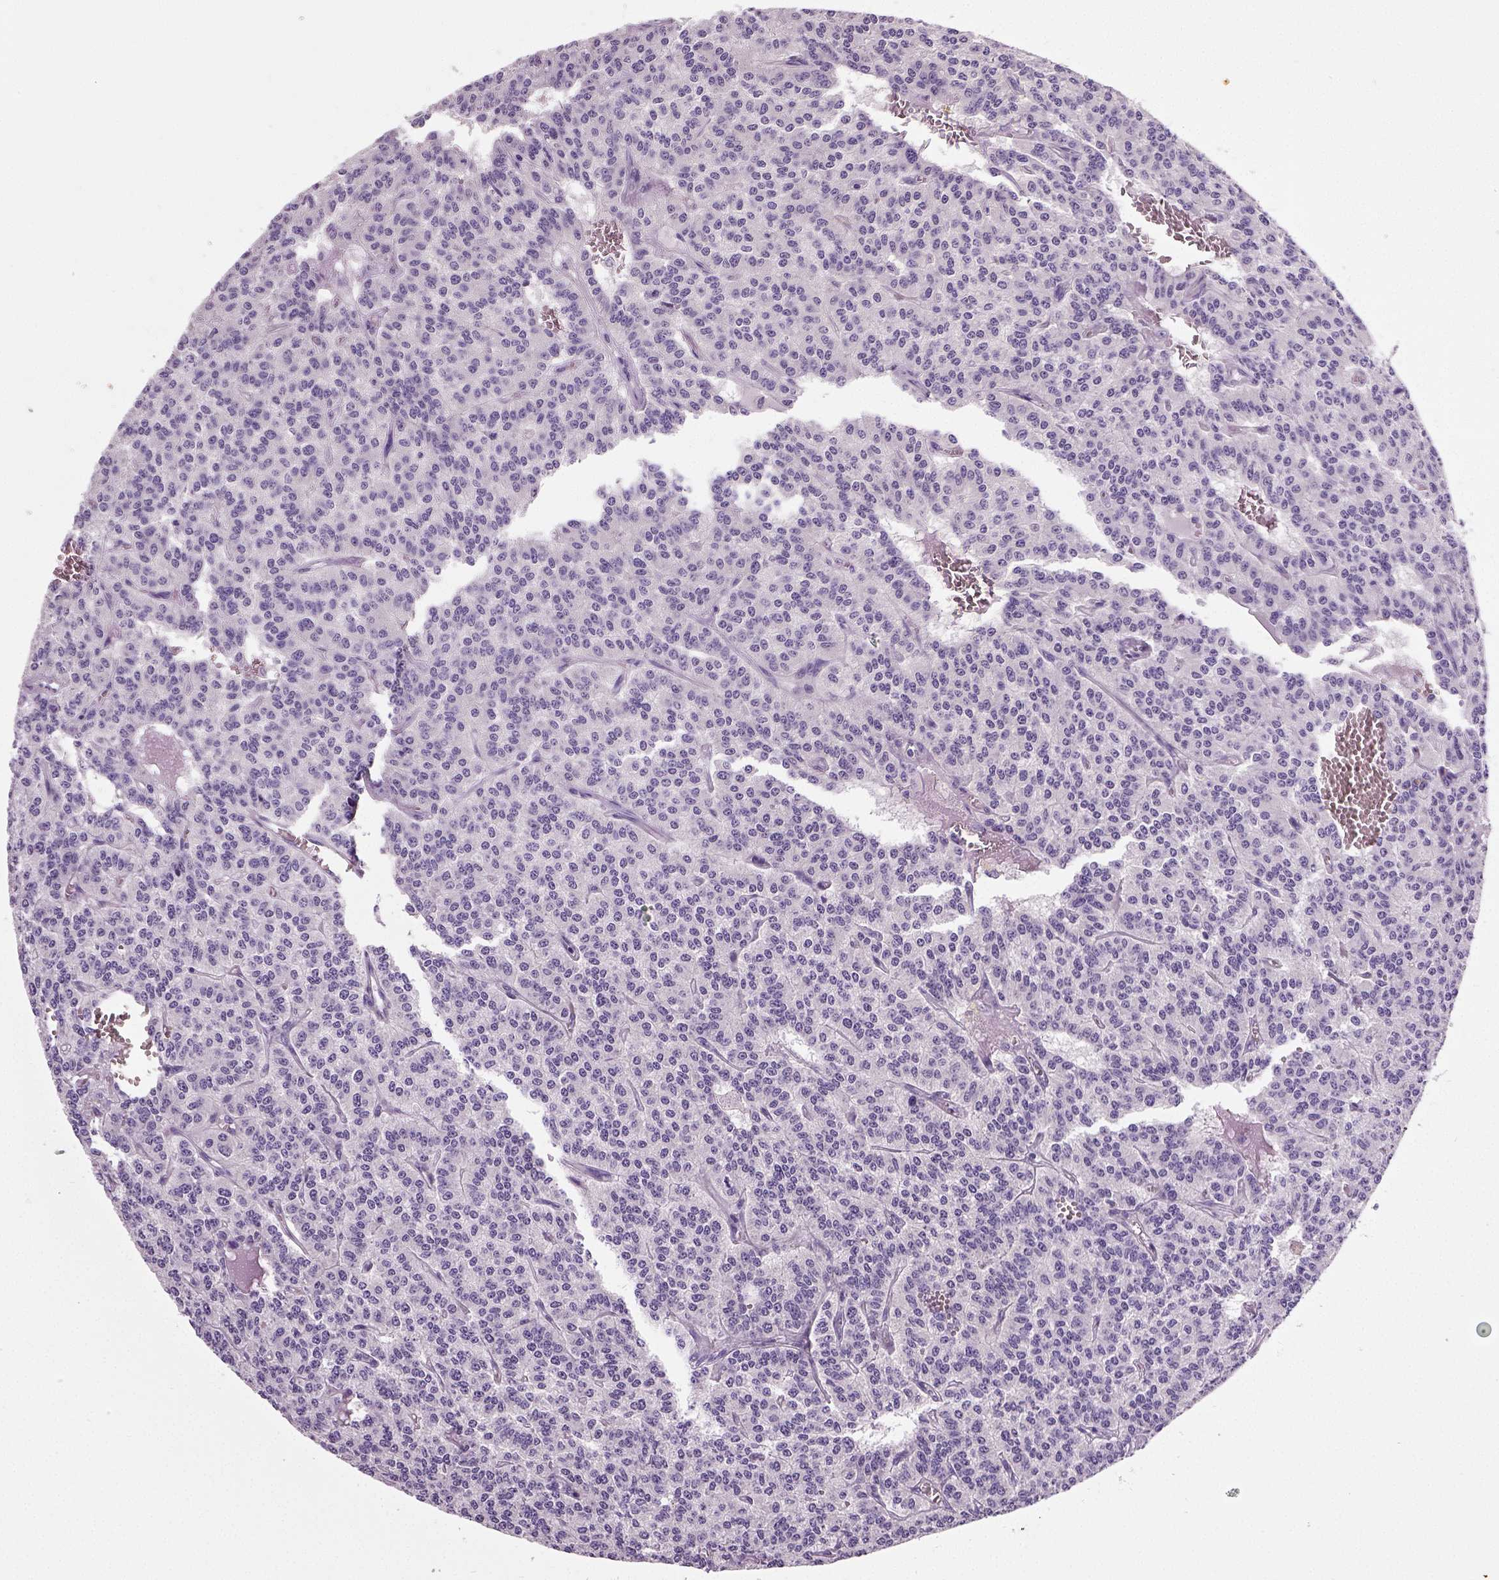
{"staining": {"intensity": "negative", "quantity": "none", "location": "none"}, "tissue": "carcinoid", "cell_type": "Tumor cells", "image_type": "cancer", "snomed": [{"axis": "morphology", "description": "Carcinoid, malignant, NOS"}, {"axis": "topography", "description": "Lung"}], "caption": "A high-resolution photomicrograph shows immunohistochemistry staining of carcinoid (malignant), which displays no significant staining in tumor cells. (DAB immunohistochemistry (IHC) visualized using brightfield microscopy, high magnification).", "gene": "NECAB2", "patient": {"sex": "female", "age": 71}}